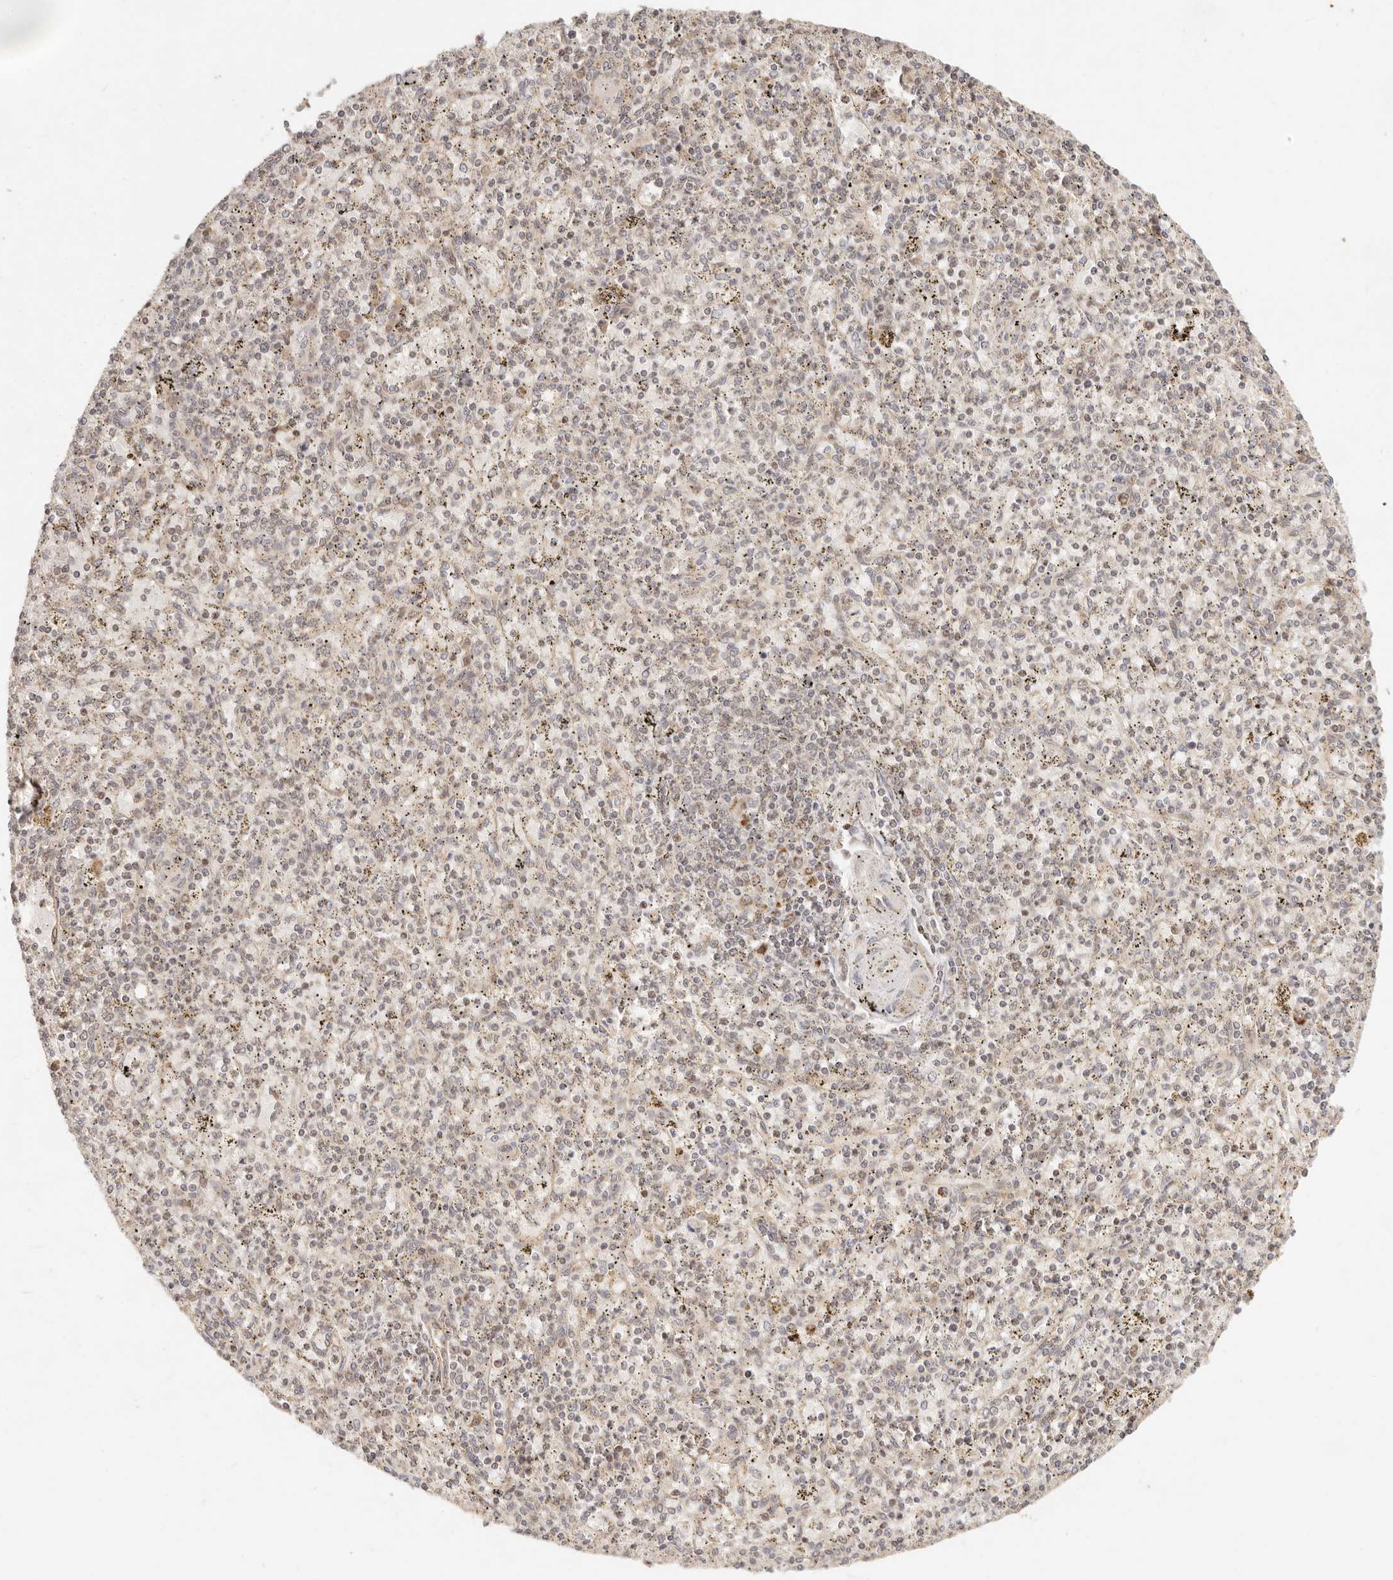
{"staining": {"intensity": "weak", "quantity": ">75%", "location": "cytoplasmic/membranous,nuclear"}, "tissue": "spleen", "cell_type": "Cells in red pulp", "image_type": "normal", "snomed": [{"axis": "morphology", "description": "Normal tissue, NOS"}, {"axis": "topography", "description": "Spleen"}], "caption": "Cells in red pulp show weak cytoplasmic/membranous,nuclear expression in approximately >75% of cells in benign spleen. (Brightfield microscopy of DAB IHC at high magnification).", "gene": "TIMM17A", "patient": {"sex": "male", "age": 72}}